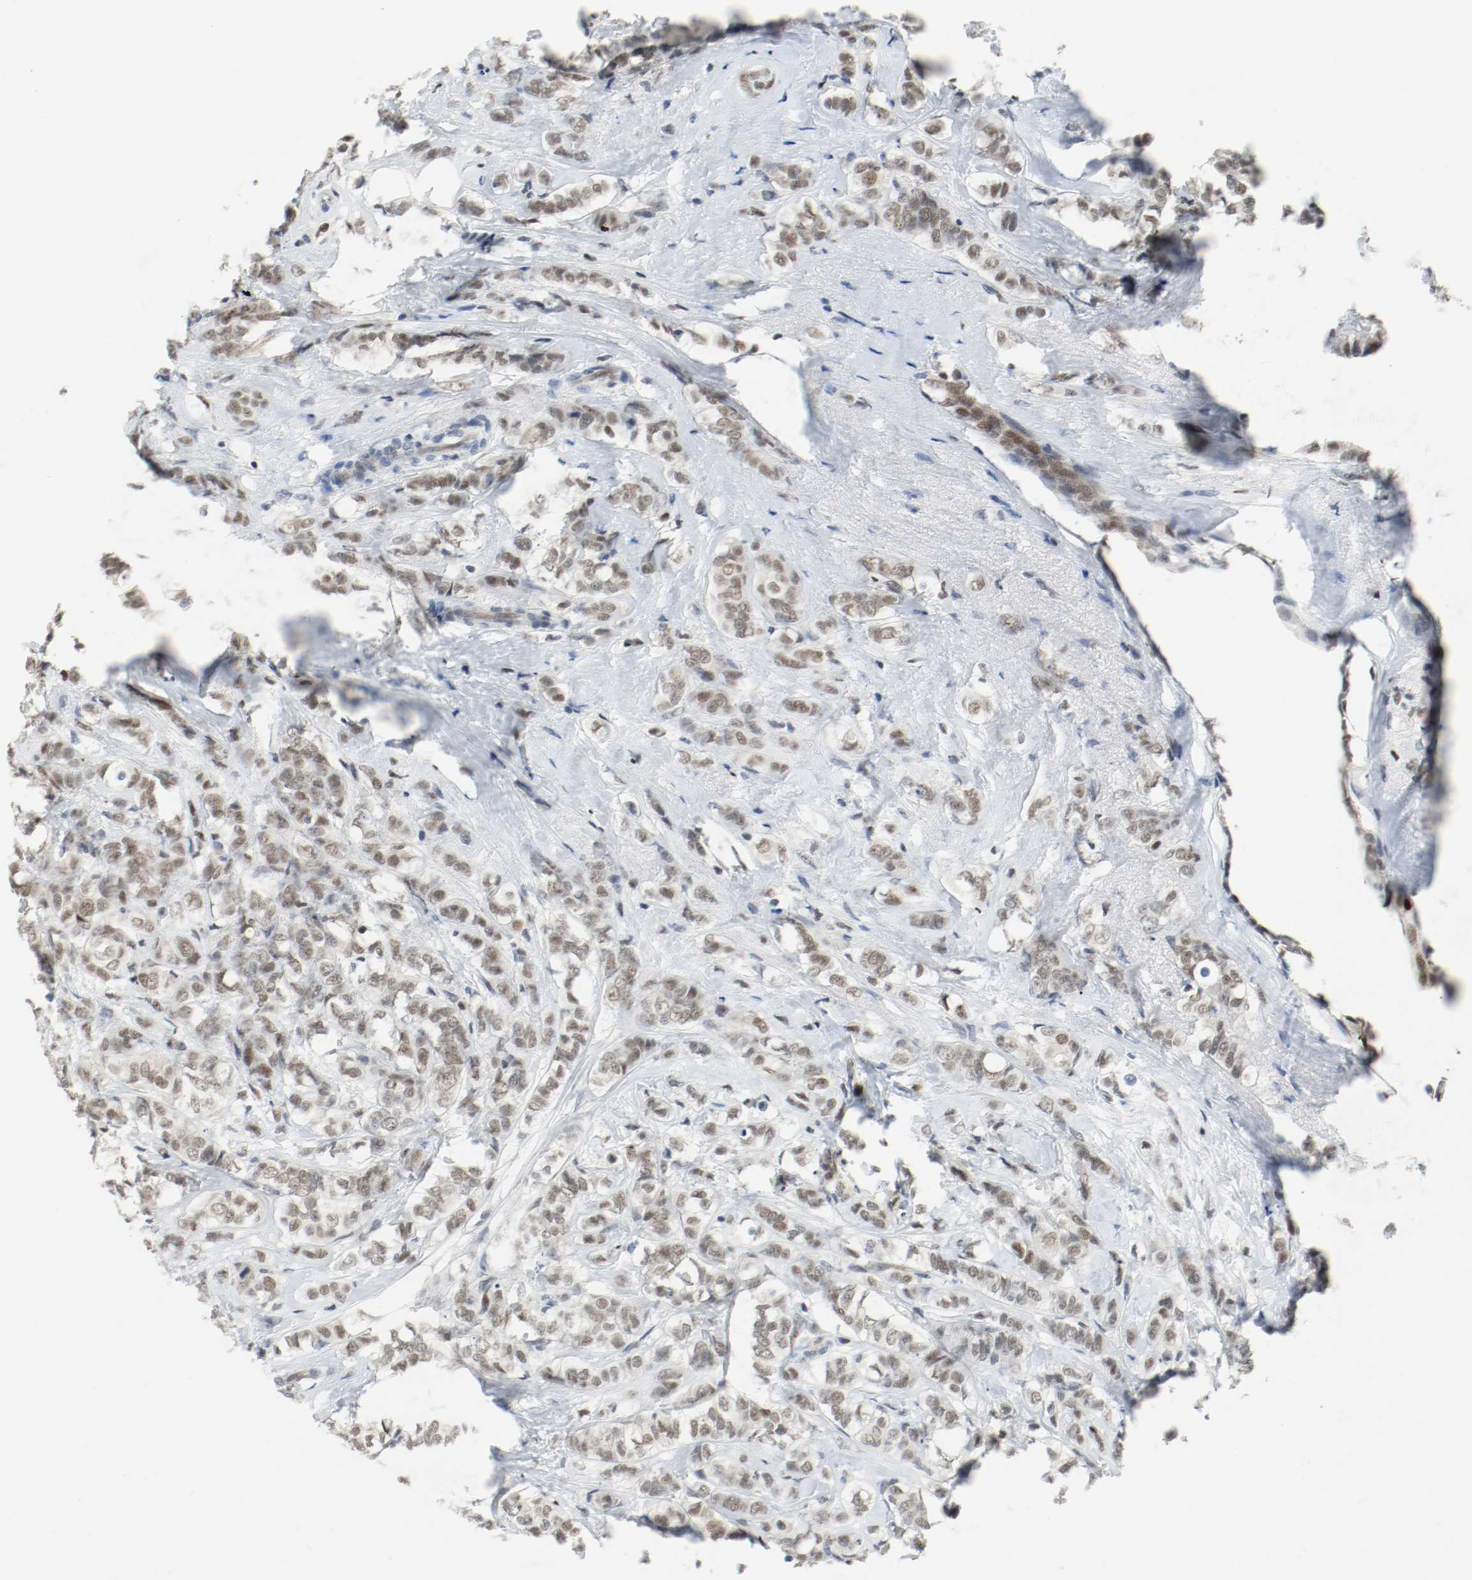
{"staining": {"intensity": "weak", "quantity": ">75%", "location": "nuclear"}, "tissue": "breast cancer", "cell_type": "Tumor cells", "image_type": "cancer", "snomed": [{"axis": "morphology", "description": "Lobular carcinoma"}, {"axis": "topography", "description": "Breast"}], "caption": "High-magnification brightfield microscopy of breast lobular carcinoma stained with DAB (3,3'-diaminobenzidine) (brown) and counterstained with hematoxylin (blue). tumor cells exhibit weak nuclear expression is seen in approximately>75% of cells. (DAB = brown stain, brightfield microscopy at high magnification).", "gene": "ASH1L", "patient": {"sex": "female", "age": 60}}